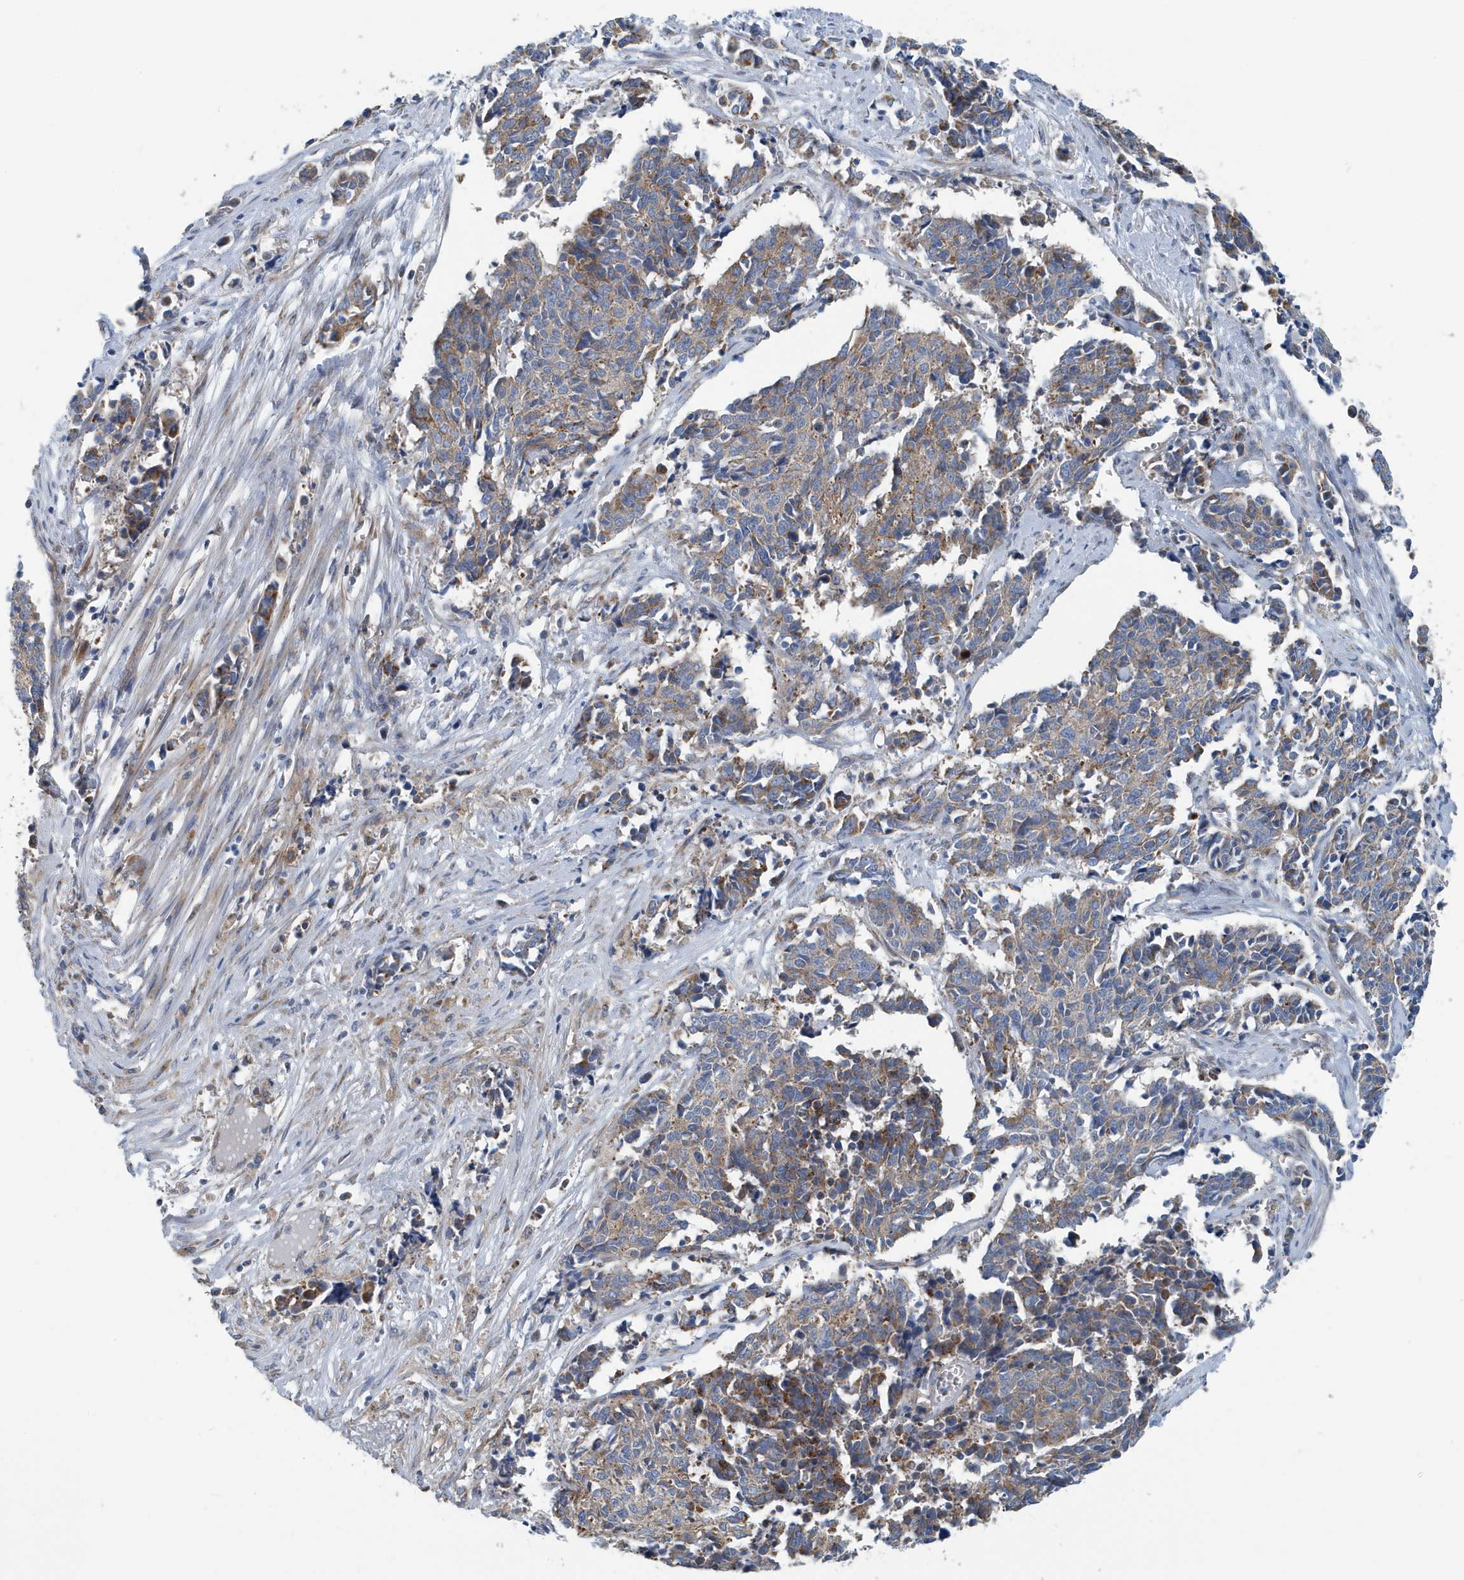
{"staining": {"intensity": "moderate", "quantity": "25%-75%", "location": "cytoplasmic/membranous"}, "tissue": "cervical cancer", "cell_type": "Tumor cells", "image_type": "cancer", "snomed": [{"axis": "morphology", "description": "Normal tissue, NOS"}, {"axis": "morphology", "description": "Squamous cell carcinoma, NOS"}, {"axis": "topography", "description": "Cervix"}], "caption": "Squamous cell carcinoma (cervical) was stained to show a protein in brown. There is medium levels of moderate cytoplasmic/membranous positivity in approximately 25%-75% of tumor cells.", "gene": "PPM1M", "patient": {"sex": "female", "age": 35}}